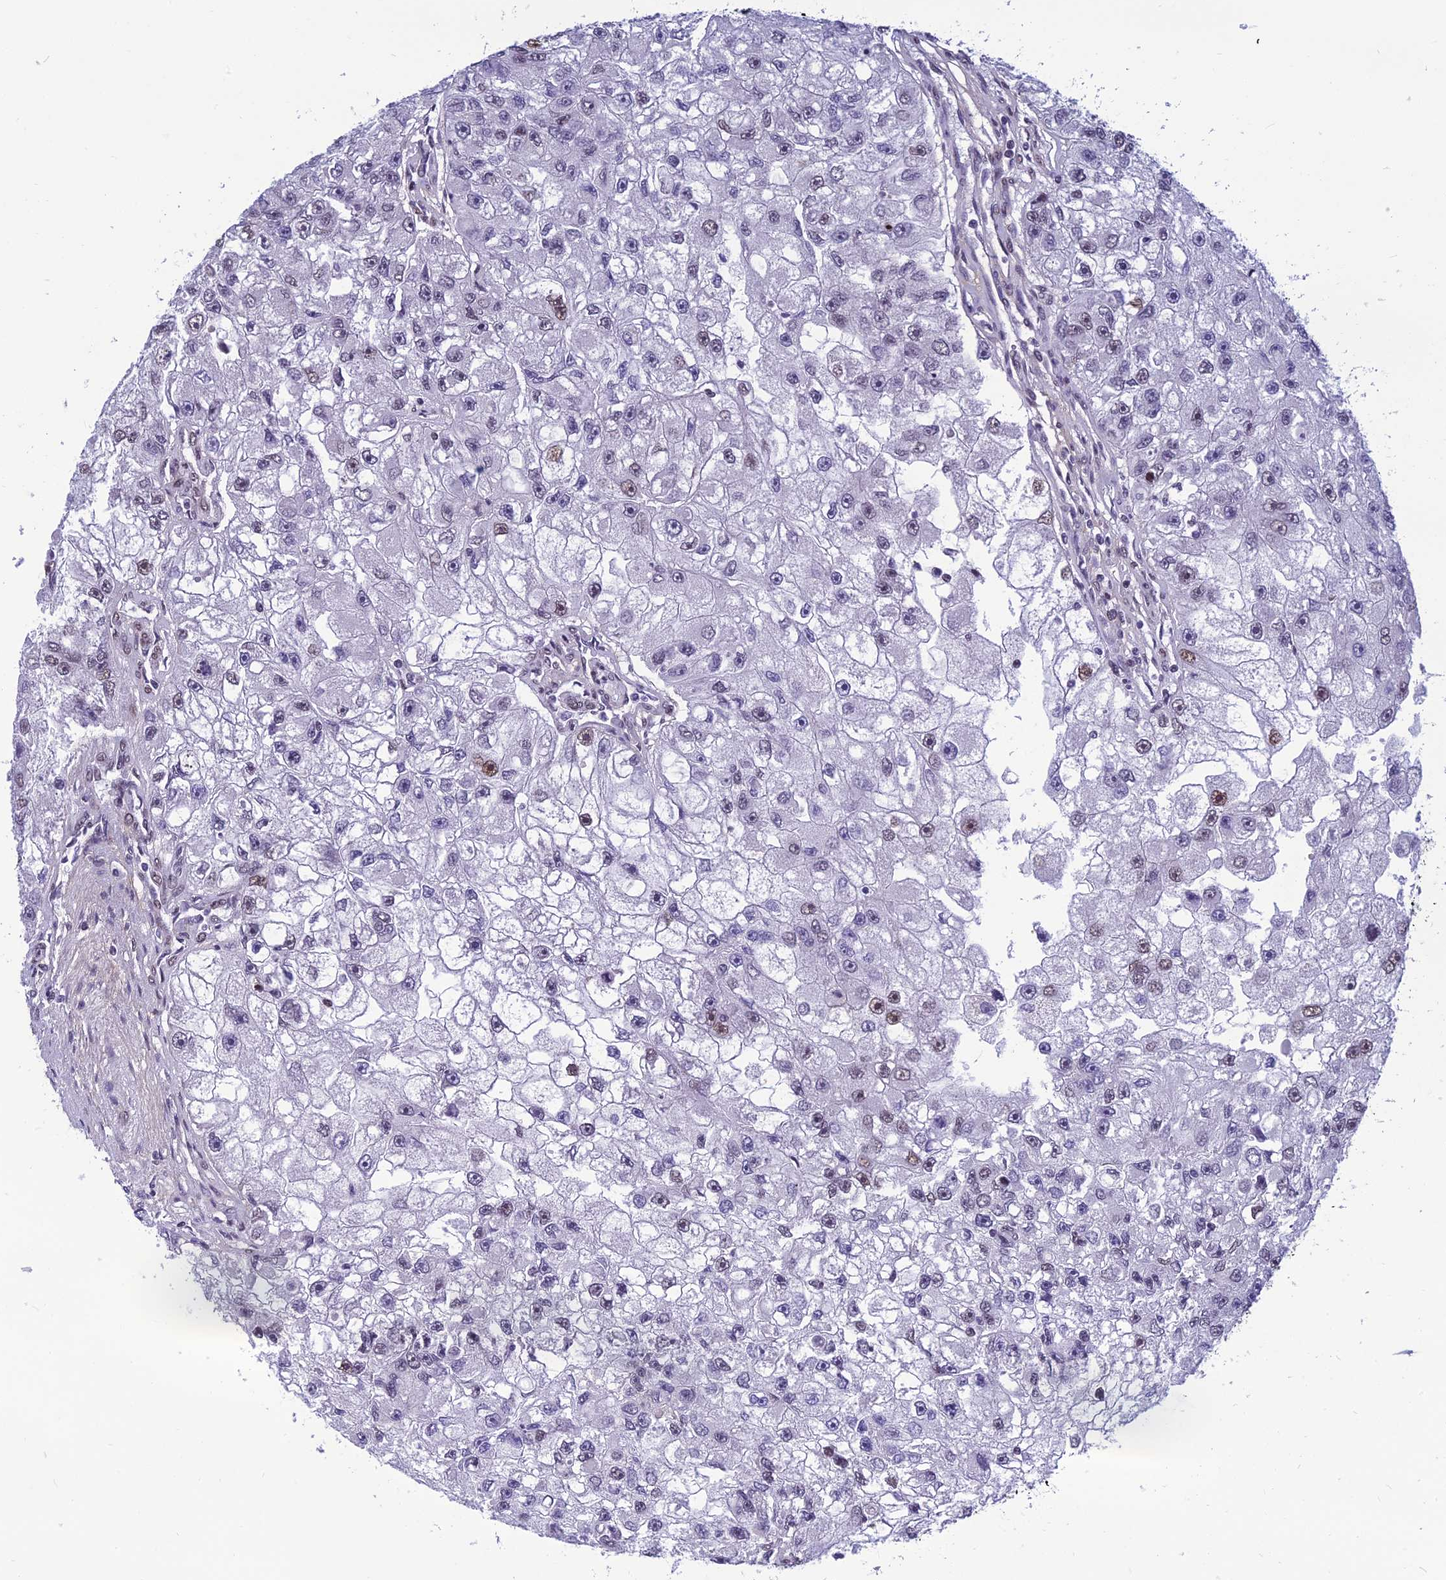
{"staining": {"intensity": "moderate", "quantity": "<25%", "location": "nuclear"}, "tissue": "renal cancer", "cell_type": "Tumor cells", "image_type": "cancer", "snomed": [{"axis": "morphology", "description": "Adenocarcinoma, NOS"}, {"axis": "topography", "description": "Kidney"}], "caption": "The immunohistochemical stain shows moderate nuclear positivity in tumor cells of renal cancer tissue.", "gene": "RSRC1", "patient": {"sex": "male", "age": 63}}